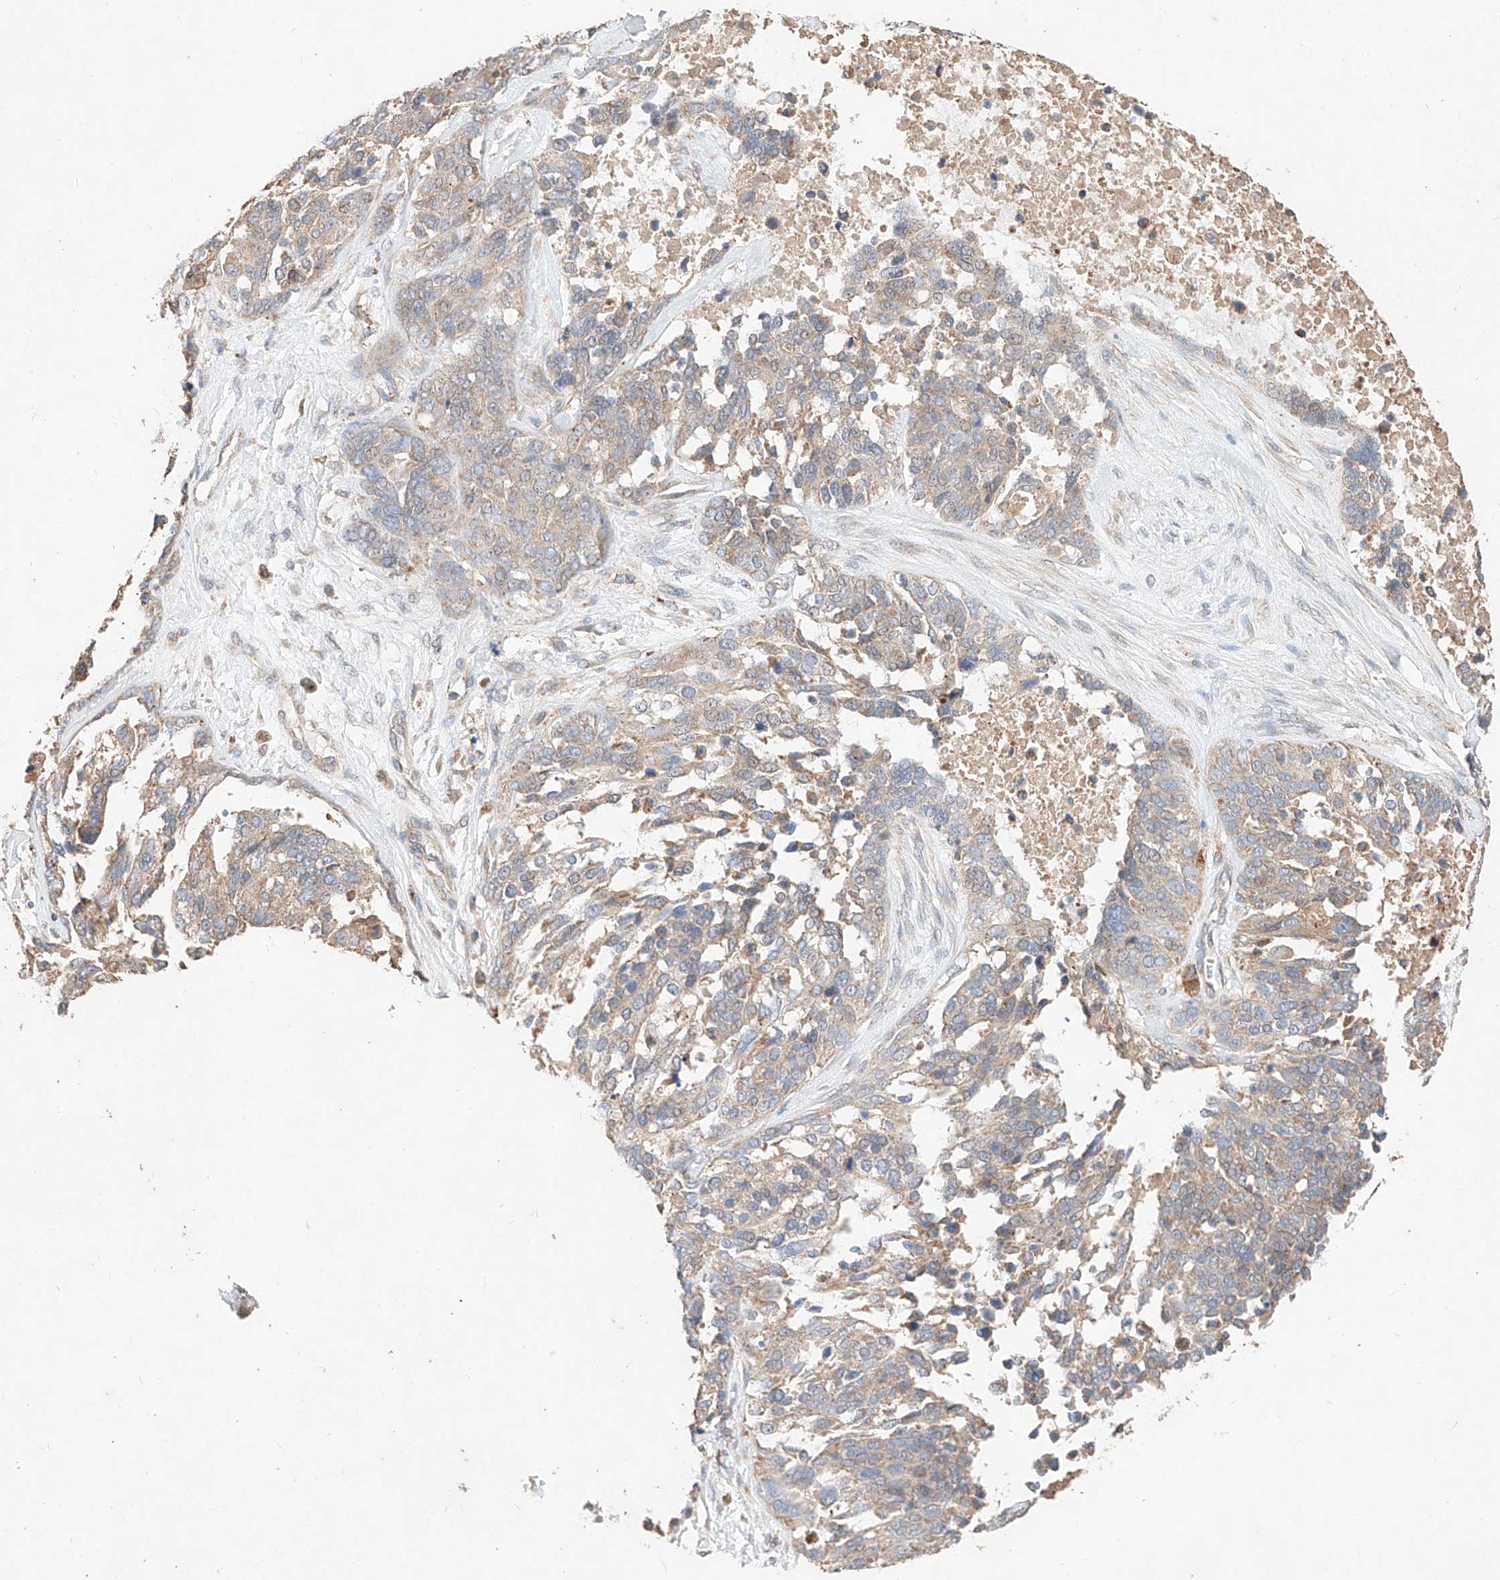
{"staining": {"intensity": "weak", "quantity": ">75%", "location": "cytoplasmic/membranous"}, "tissue": "ovarian cancer", "cell_type": "Tumor cells", "image_type": "cancer", "snomed": [{"axis": "morphology", "description": "Cystadenocarcinoma, serous, NOS"}, {"axis": "topography", "description": "Ovary"}], "caption": "Immunohistochemistry micrograph of serous cystadenocarcinoma (ovarian) stained for a protein (brown), which exhibits low levels of weak cytoplasmic/membranous expression in approximately >75% of tumor cells.", "gene": "C6orf62", "patient": {"sex": "female", "age": 44}}